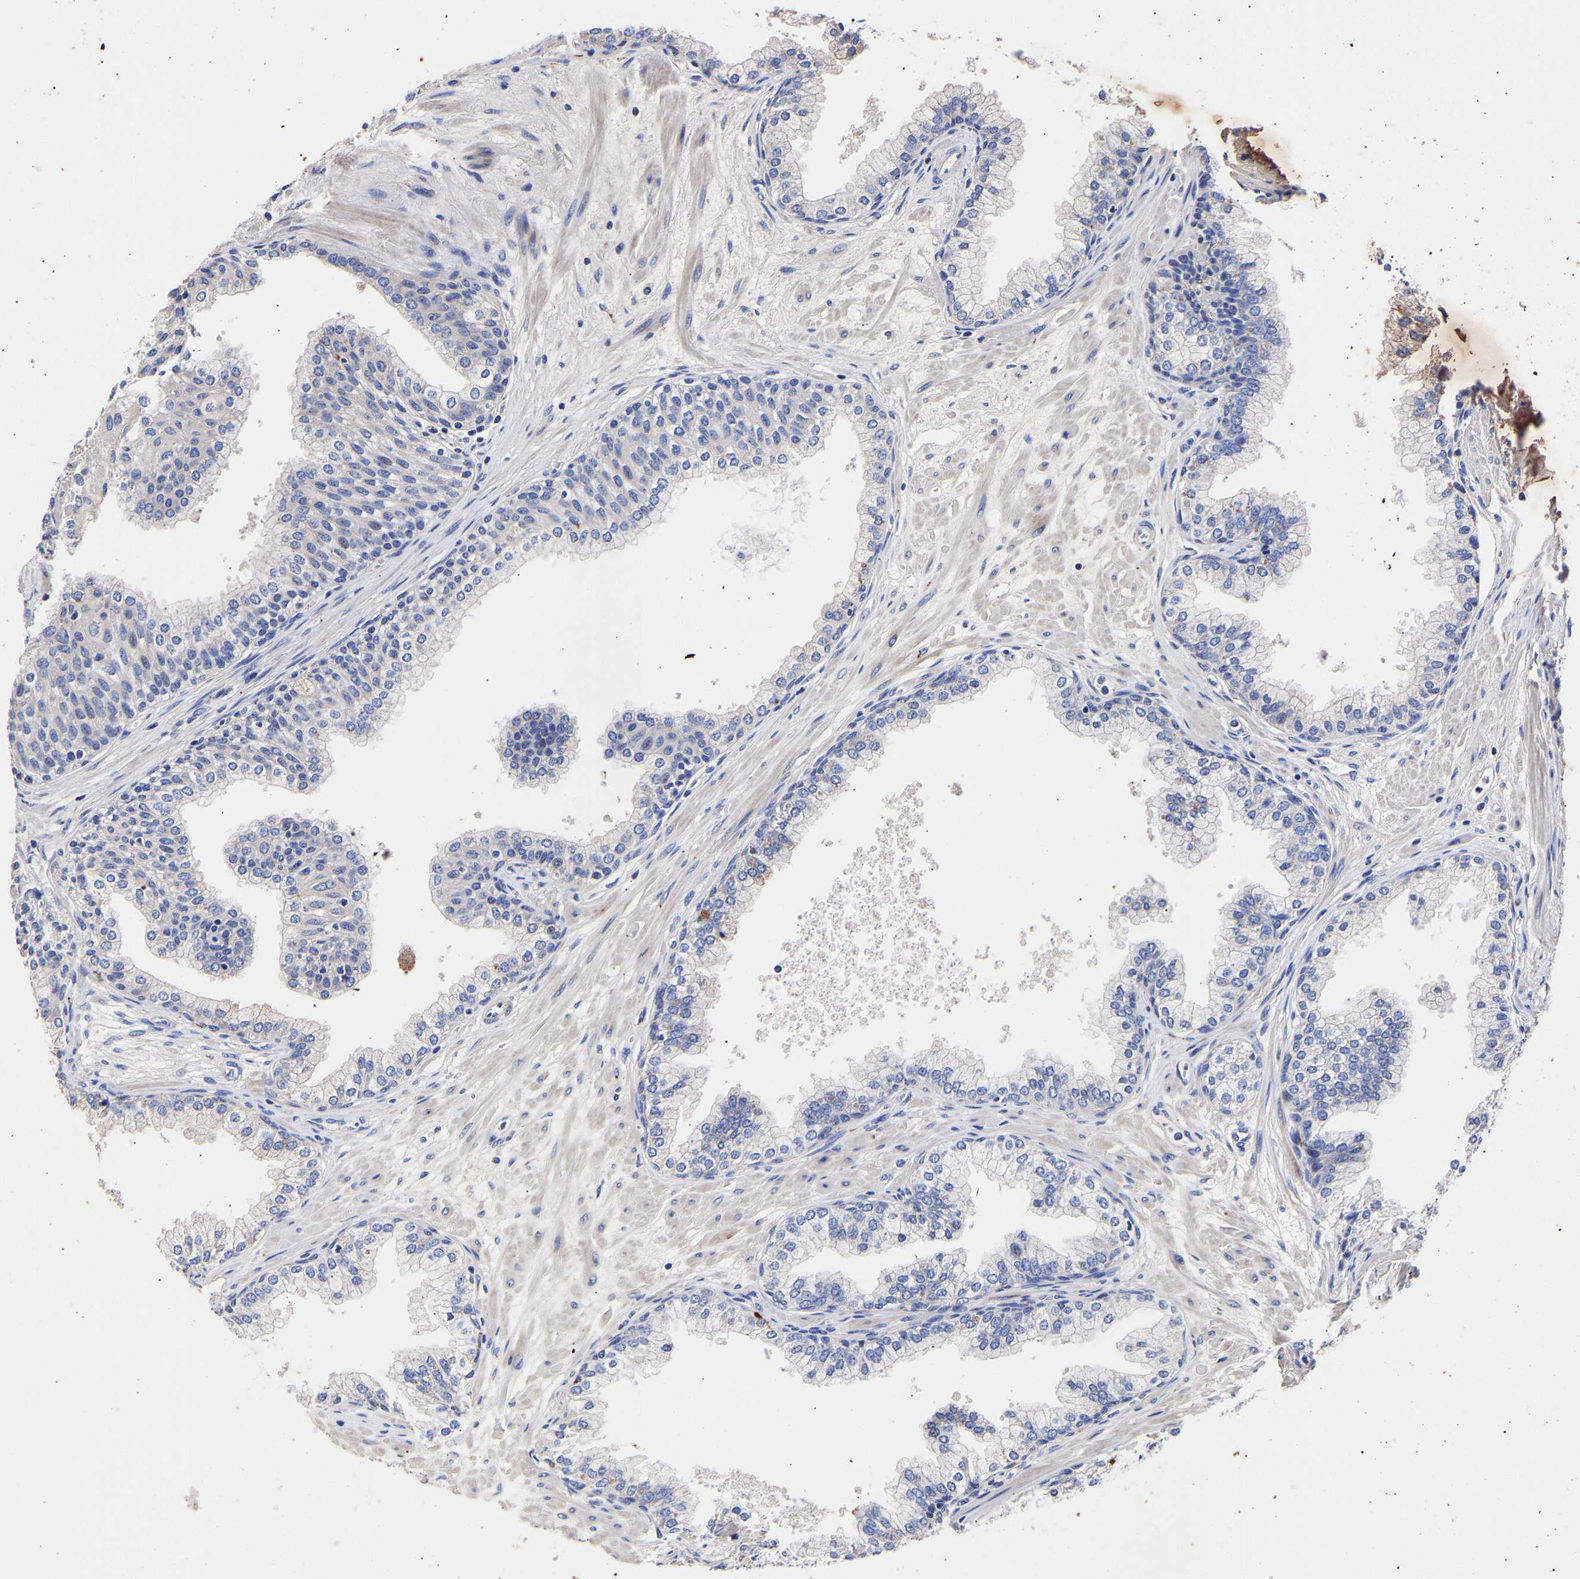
{"staining": {"intensity": "strong", "quantity": "25%-75%", "location": "cytoplasmic/membranous"}, "tissue": "prostate", "cell_type": "Glandular cells", "image_type": "normal", "snomed": [{"axis": "morphology", "description": "Normal tissue, NOS"}, {"axis": "morphology", "description": "Urothelial carcinoma, Low grade"}, {"axis": "topography", "description": "Urinary bladder"}, {"axis": "topography", "description": "Prostate"}], "caption": "Protein staining by immunohistochemistry exhibits strong cytoplasmic/membranous expression in approximately 25%-75% of glandular cells in benign prostate. Immunohistochemistry stains the protein in brown and the nuclei are stained blue.", "gene": "SEM1", "patient": {"sex": "male", "age": 60}}